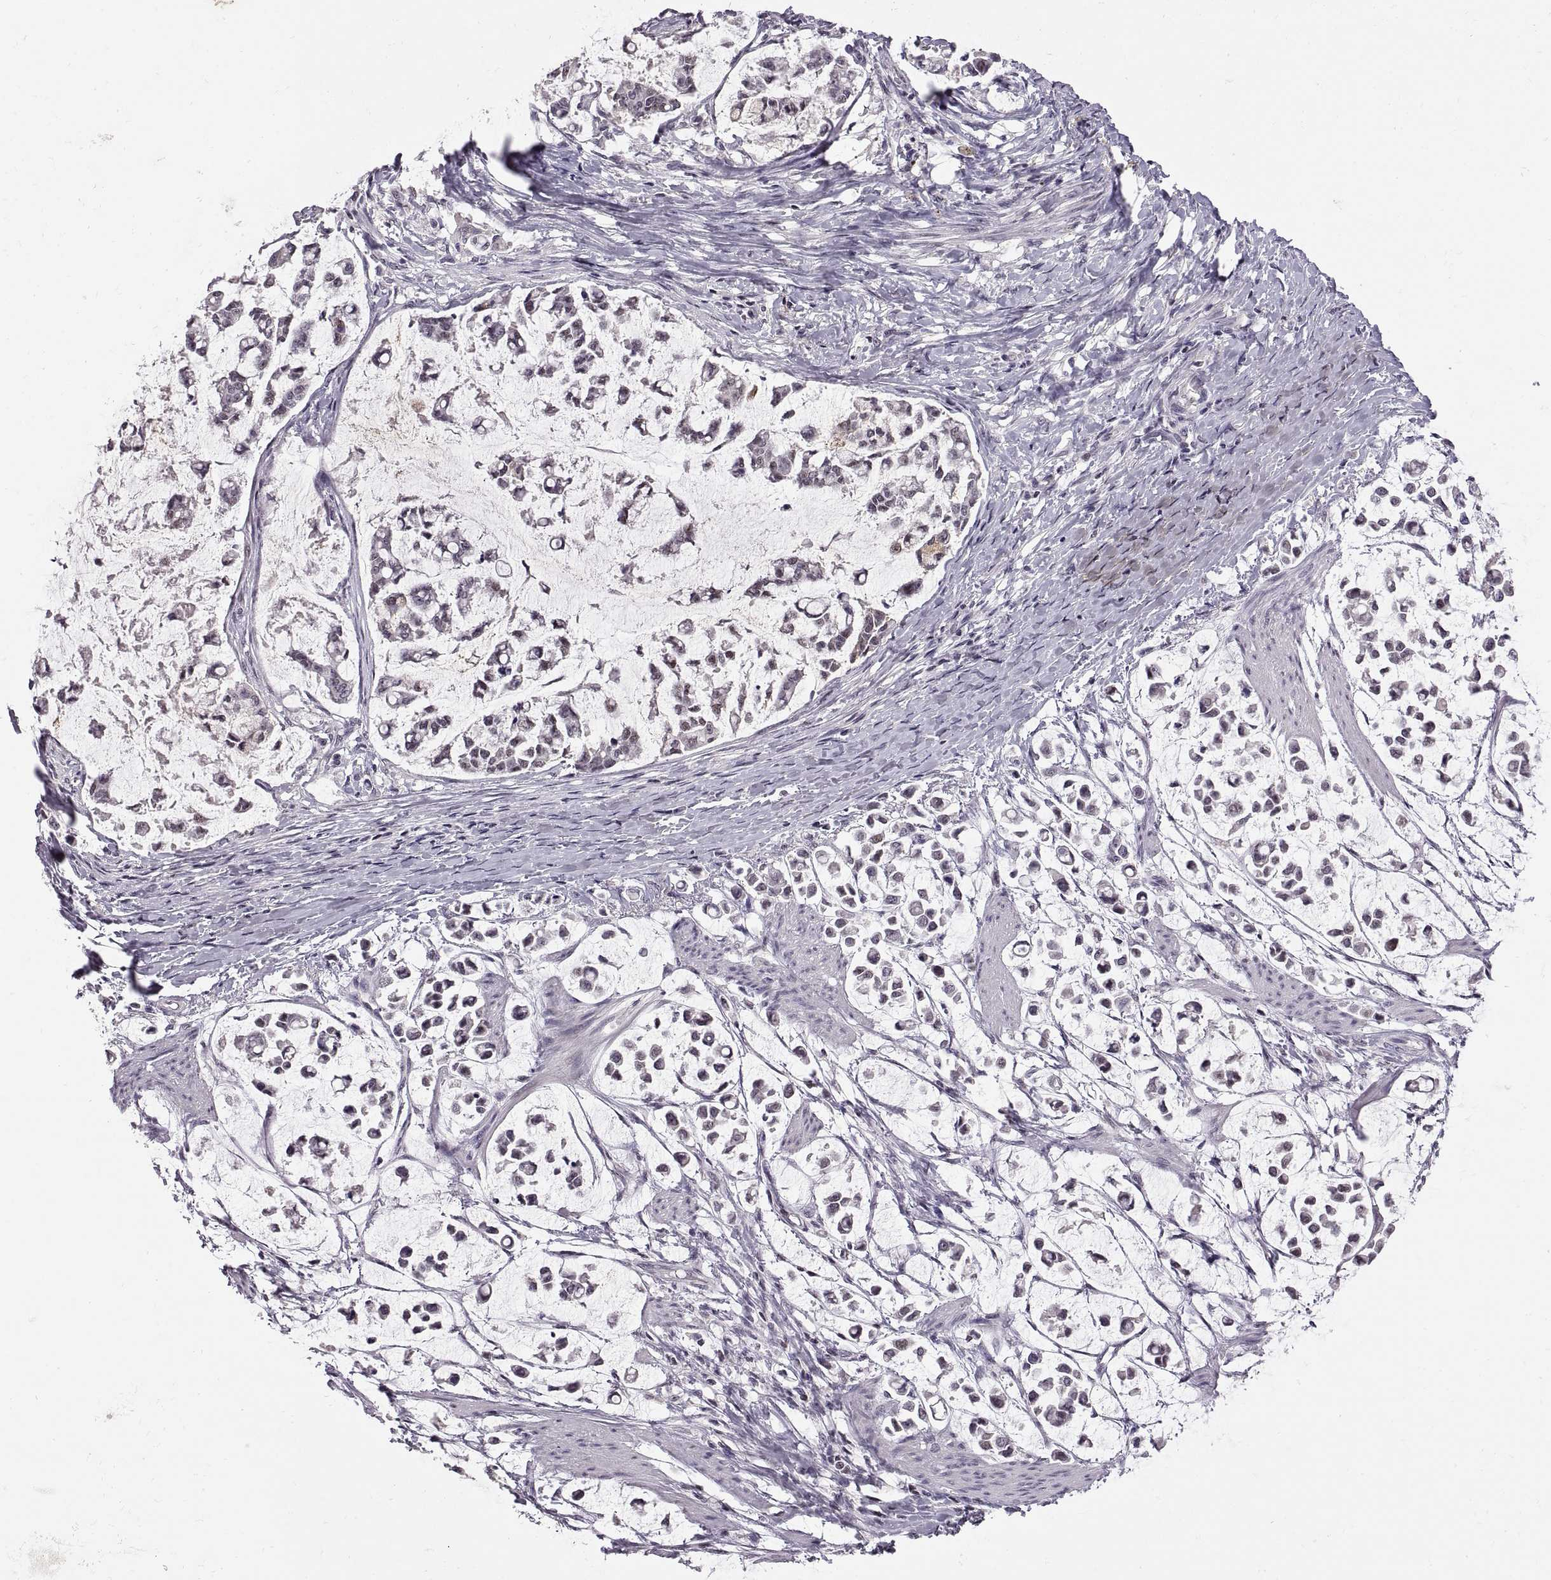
{"staining": {"intensity": "negative", "quantity": "none", "location": "none"}, "tissue": "stomach cancer", "cell_type": "Tumor cells", "image_type": "cancer", "snomed": [{"axis": "morphology", "description": "Adenocarcinoma, NOS"}, {"axis": "topography", "description": "Stomach"}], "caption": "Tumor cells show no significant staining in stomach cancer.", "gene": "NEK2", "patient": {"sex": "male", "age": 82}}